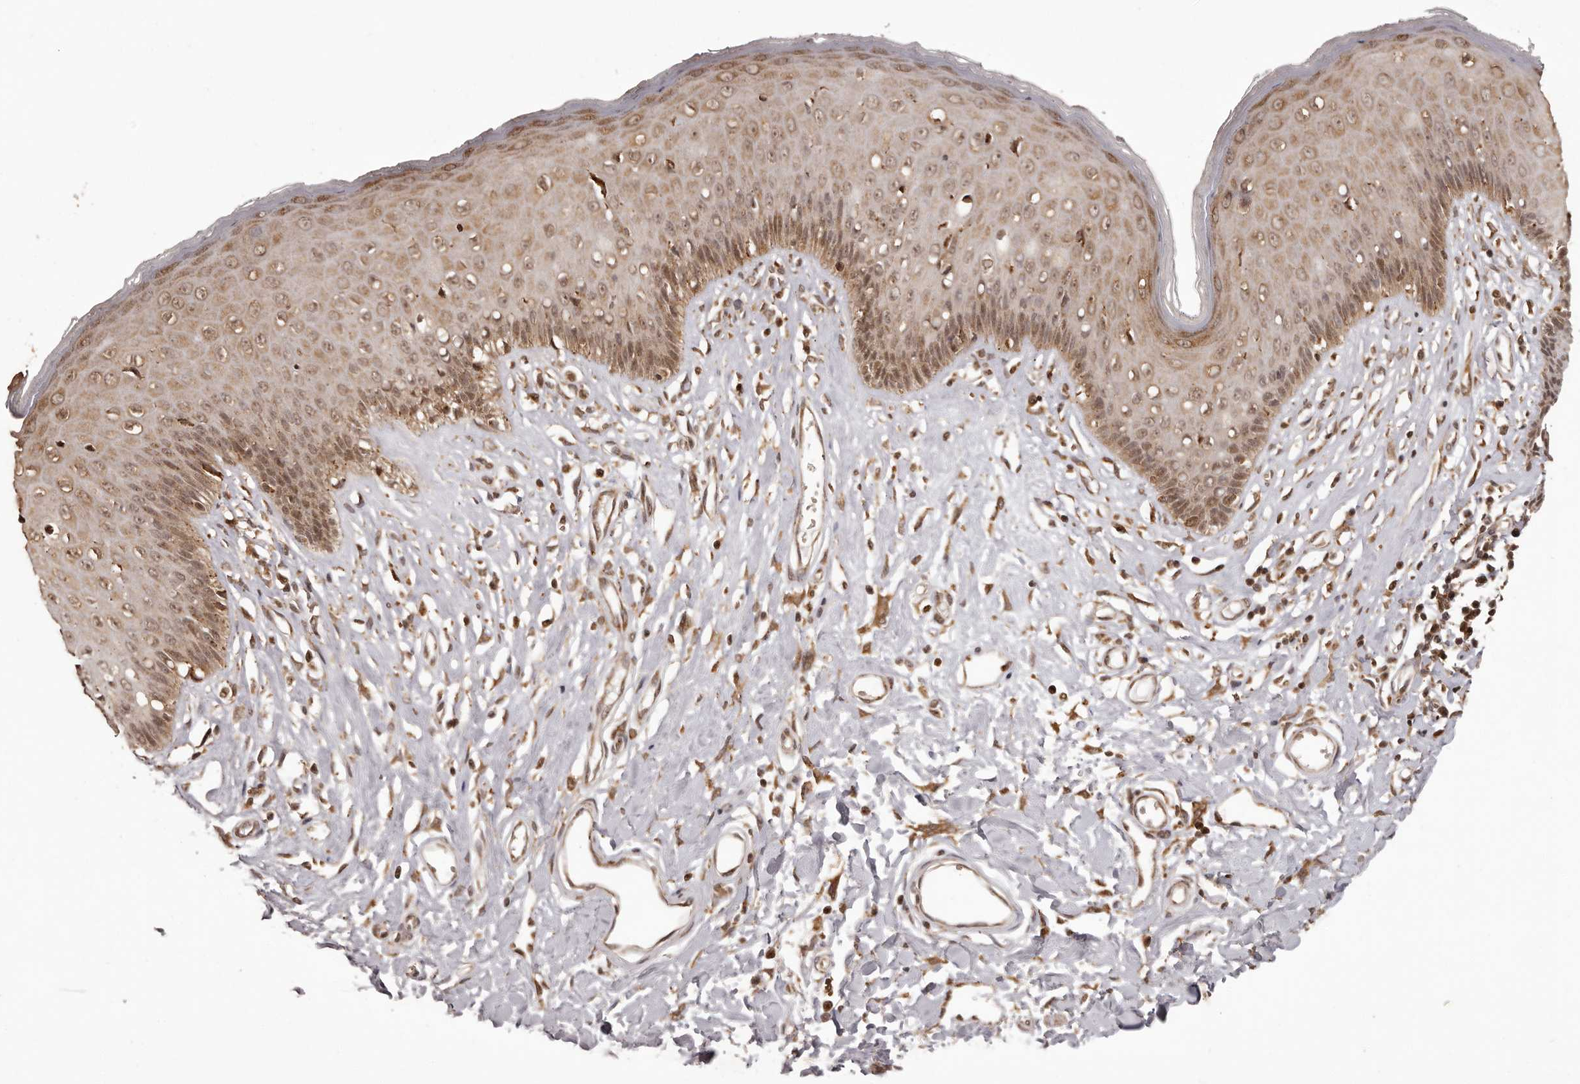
{"staining": {"intensity": "moderate", "quantity": ">75%", "location": "cytoplasmic/membranous,nuclear"}, "tissue": "skin", "cell_type": "Epidermal cells", "image_type": "normal", "snomed": [{"axis": "morphology", "description": "Normal tissue, NOS"}, {"axis": "morphology", "description": "Squamous cell carcinoma, NOS"}, {"axis": "topography", "description": "Vulva"}], "caption": "IHC photomicrograph of unremarkable skin stained for a protein (brown), which exhibits medium levels of moderate cytoplasmic/membranous,nuclear staining in approximately >75% of epidermal cells.", "gene": "IL32", "patient": {"sex": "female", "age": 85}}